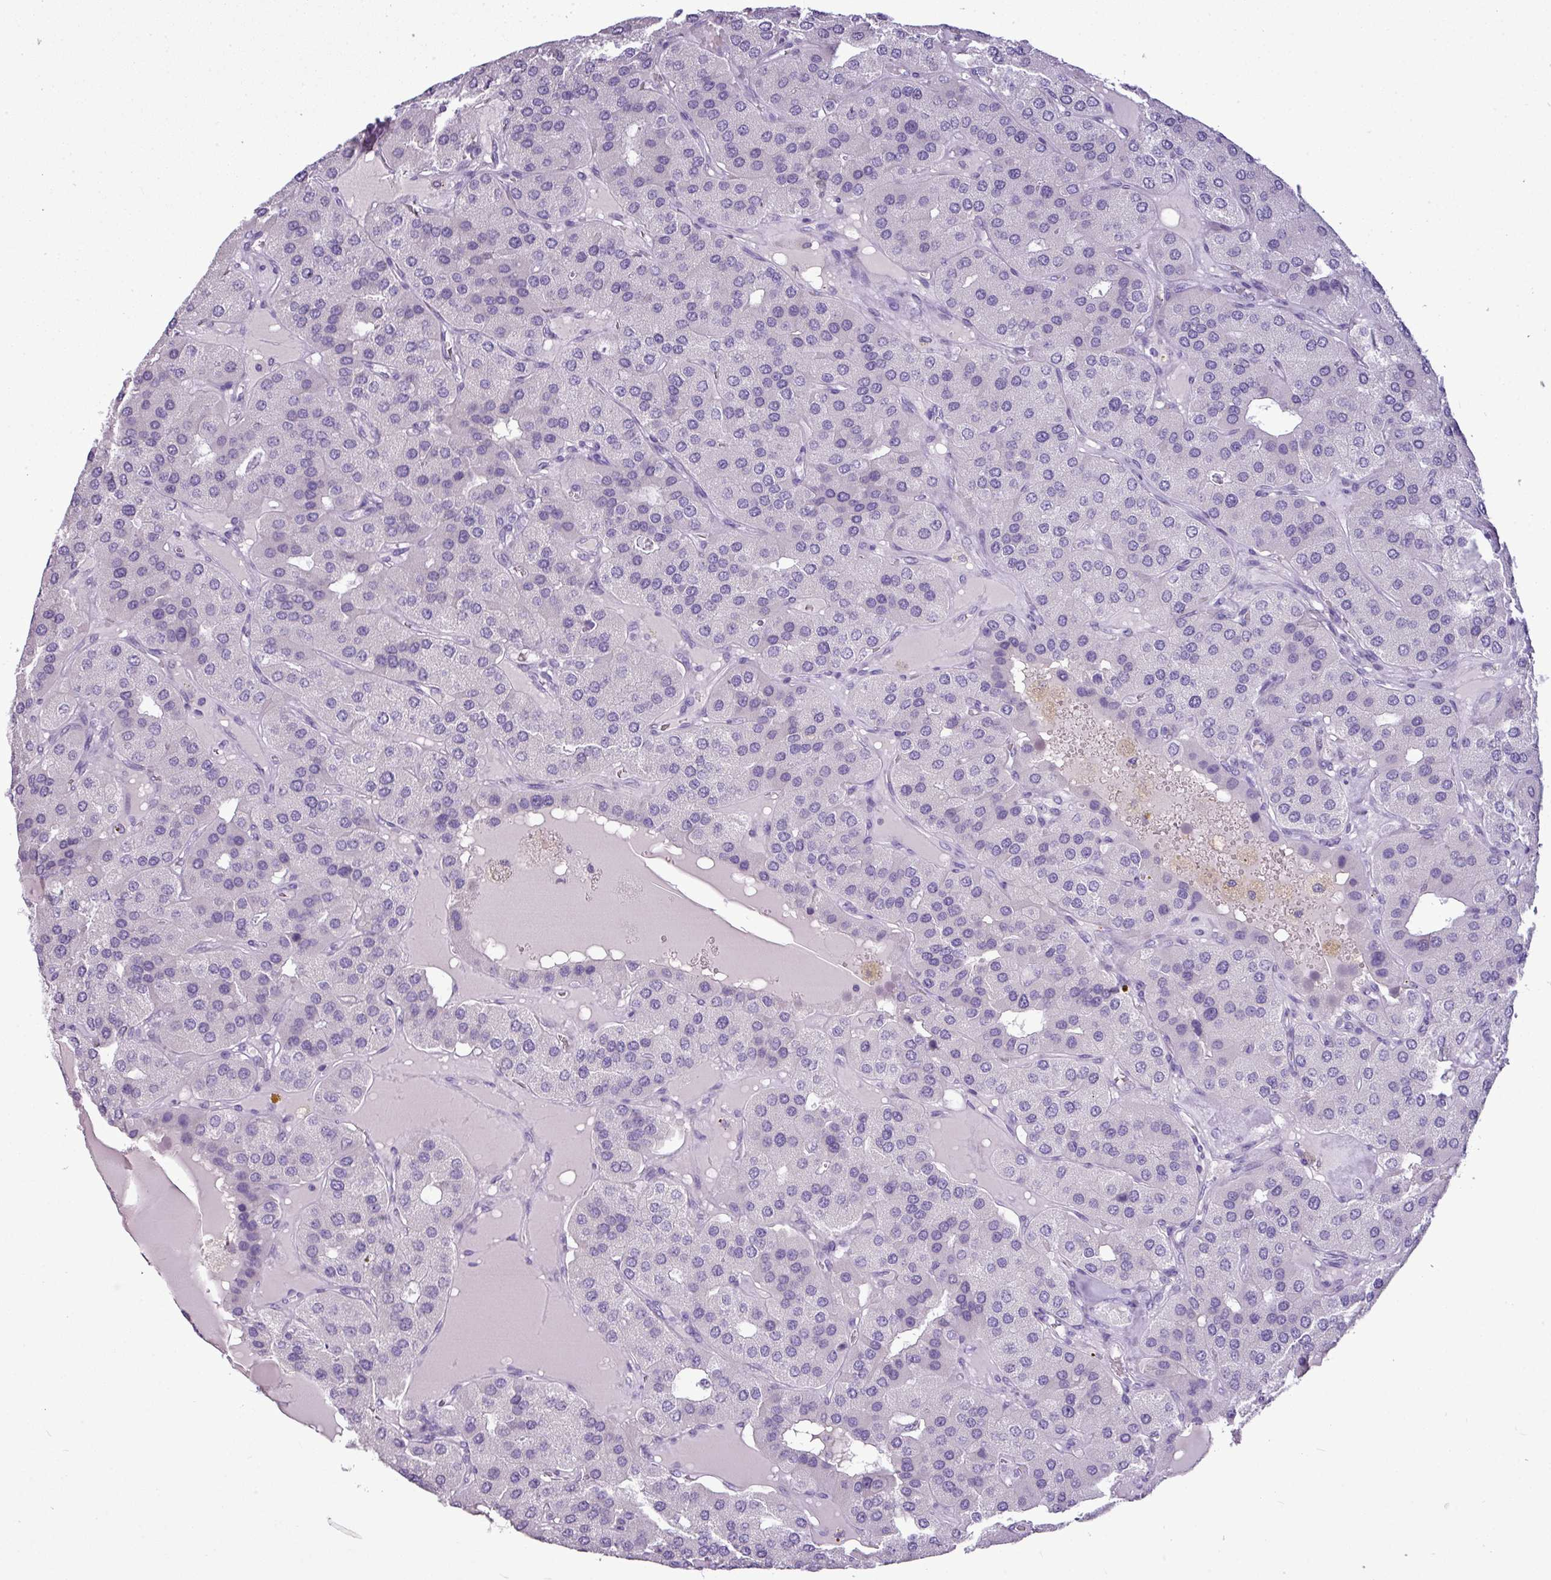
{"staining": {"intensity": "negative", "quantity": "none", "location": "none"}, "tissue": "parathyroid gland", "cell_type": "Glandular cells", "image_type": "normal", "snomed": [{"axis": "morphology", "description": "Normal tissue, NOS"}, {"axis": "morphology", "description": "Adenoma, NOS"}, {"axis": "topography", "description": "Parathyroid gland"}], "caption": "A micrograph of human parathyroid gland is negative for staining in glandular cells.", "gene": "TMEM91", "patient": {"sex": "female", "age": 86}}